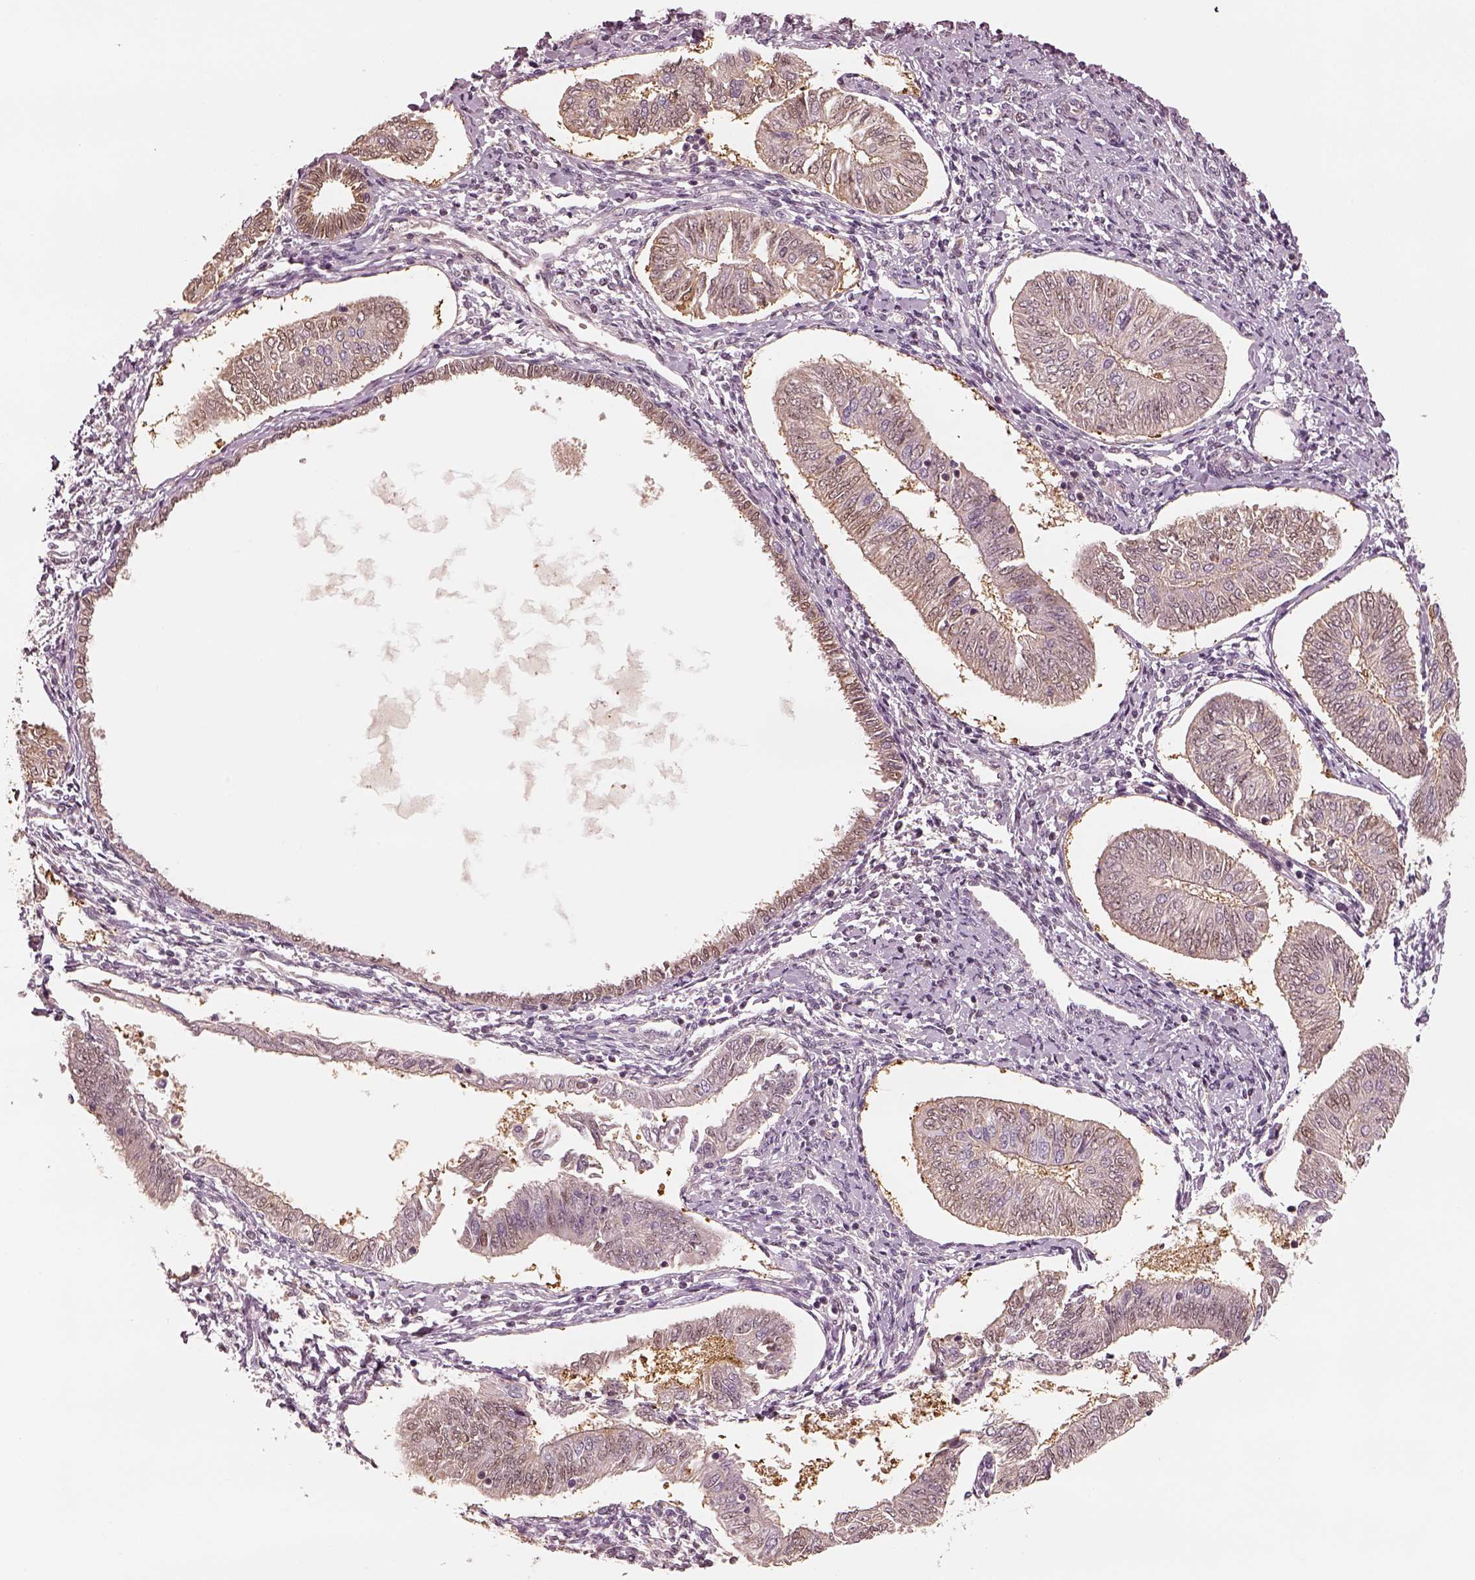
{"staining": {"intensity": "weak", "quantity": "25%-75%", "location": "cytoplasmic/membranous"}, "tissue": "endometrial cancer", "cell_type": "Tumor cells", "image_type": "cancer", "snomed": [{"axis": "morphology", "description": "Adenocarcinoma, NOS"}, {"axis": "topography", "description": "Endometrium"}], "caption": "Human adenocarcinoma (endometrial) stained with a brown dye displays weak cytoplasmic/membranous positive staining in about 25%-75% of tumor cells.", "gene": "EGR4", "patient": {"sex": "female", "age": 58}}